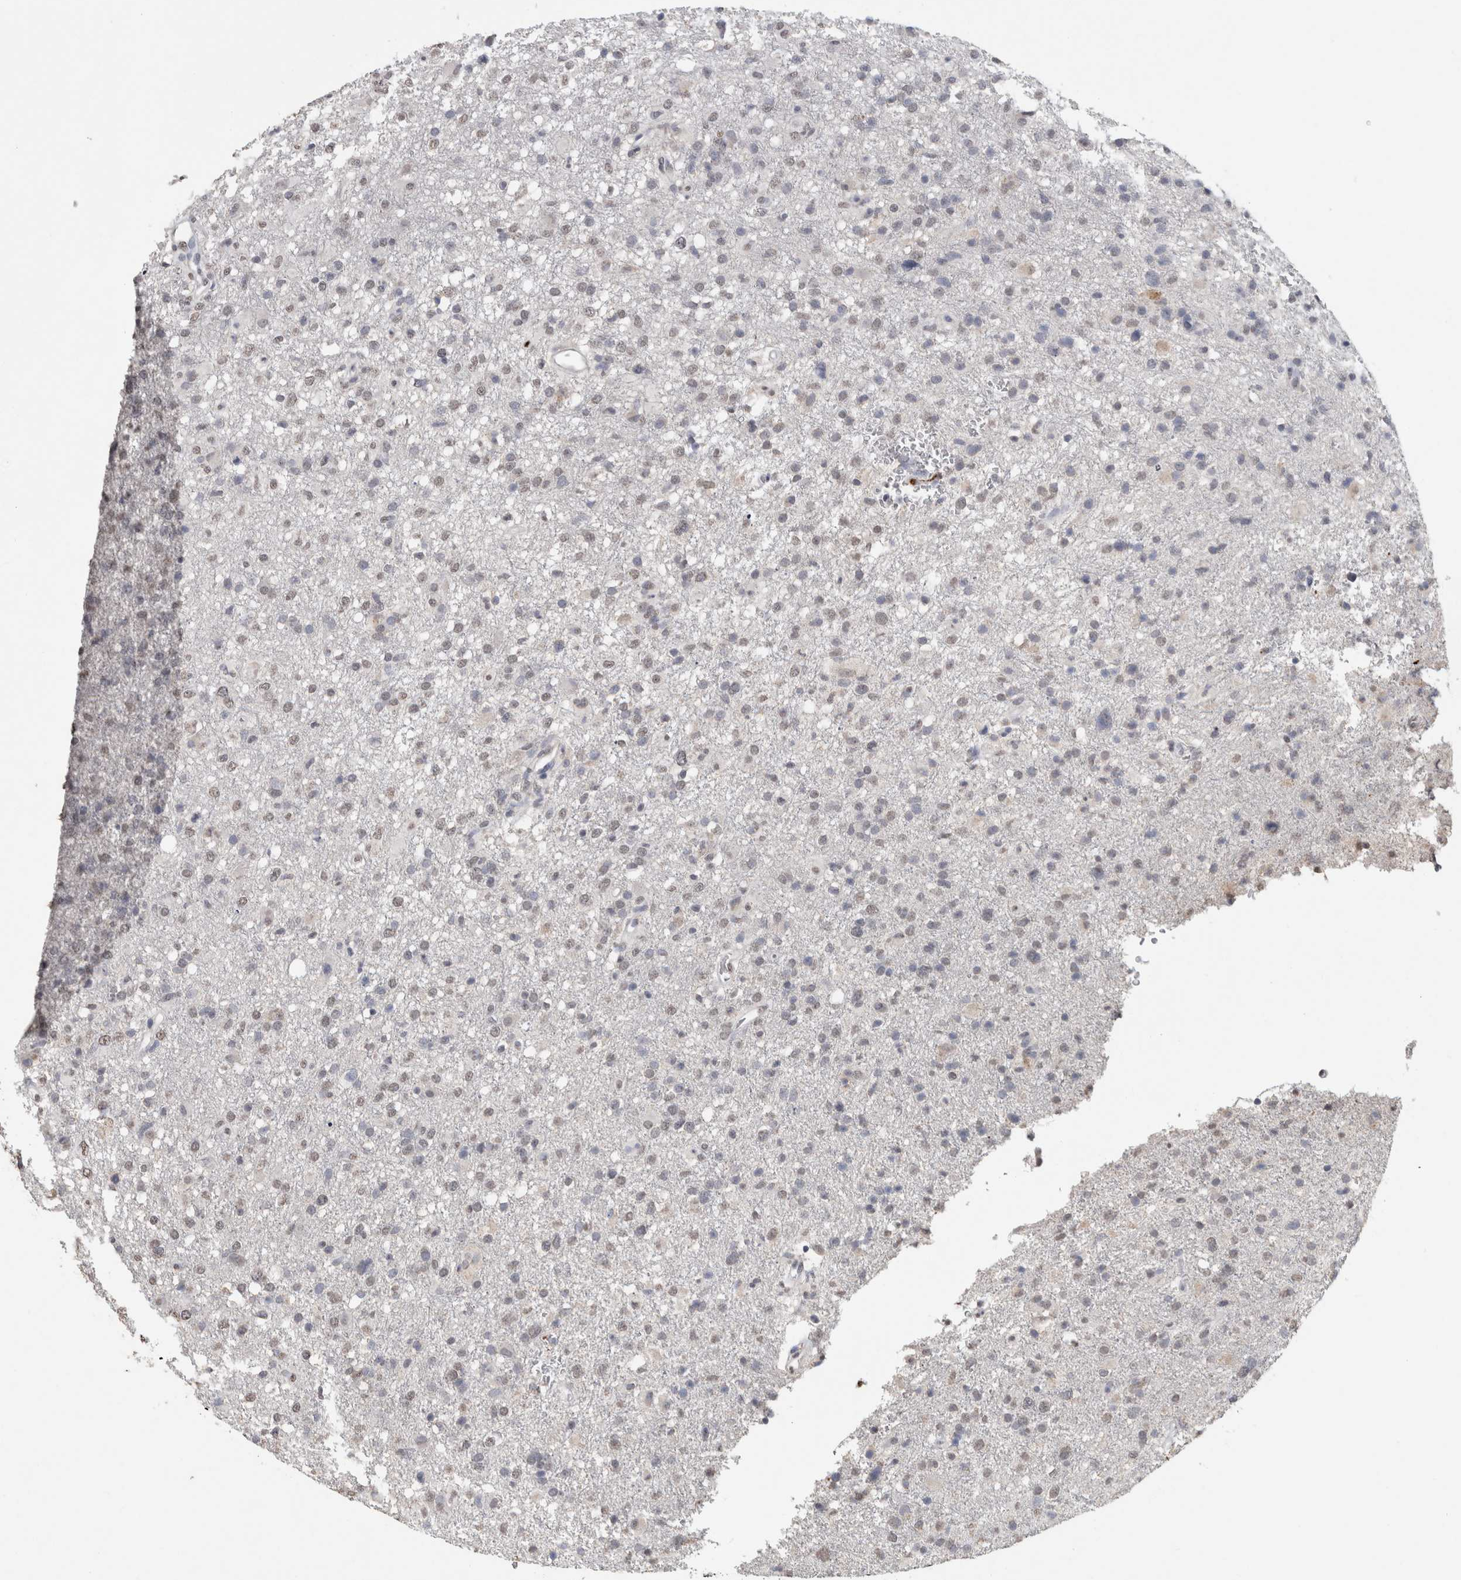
{"staining": {"intensity": "negative", "quantity": "none", "location": "none"}, "tissue": "glioma", "cell_type": "Tumor cells", "image_type": "cancer", "snomed": [{"axis": "morphology", "description": "Glioma, malignant, High grade"}, {"axis": "topography", "description": "Brain"}], "caption": "Immunohistochemistry of glioma shows no expression in tumor cells.", "gene": "LTBP1", "patient": {"sex": "female", "age": 57}}